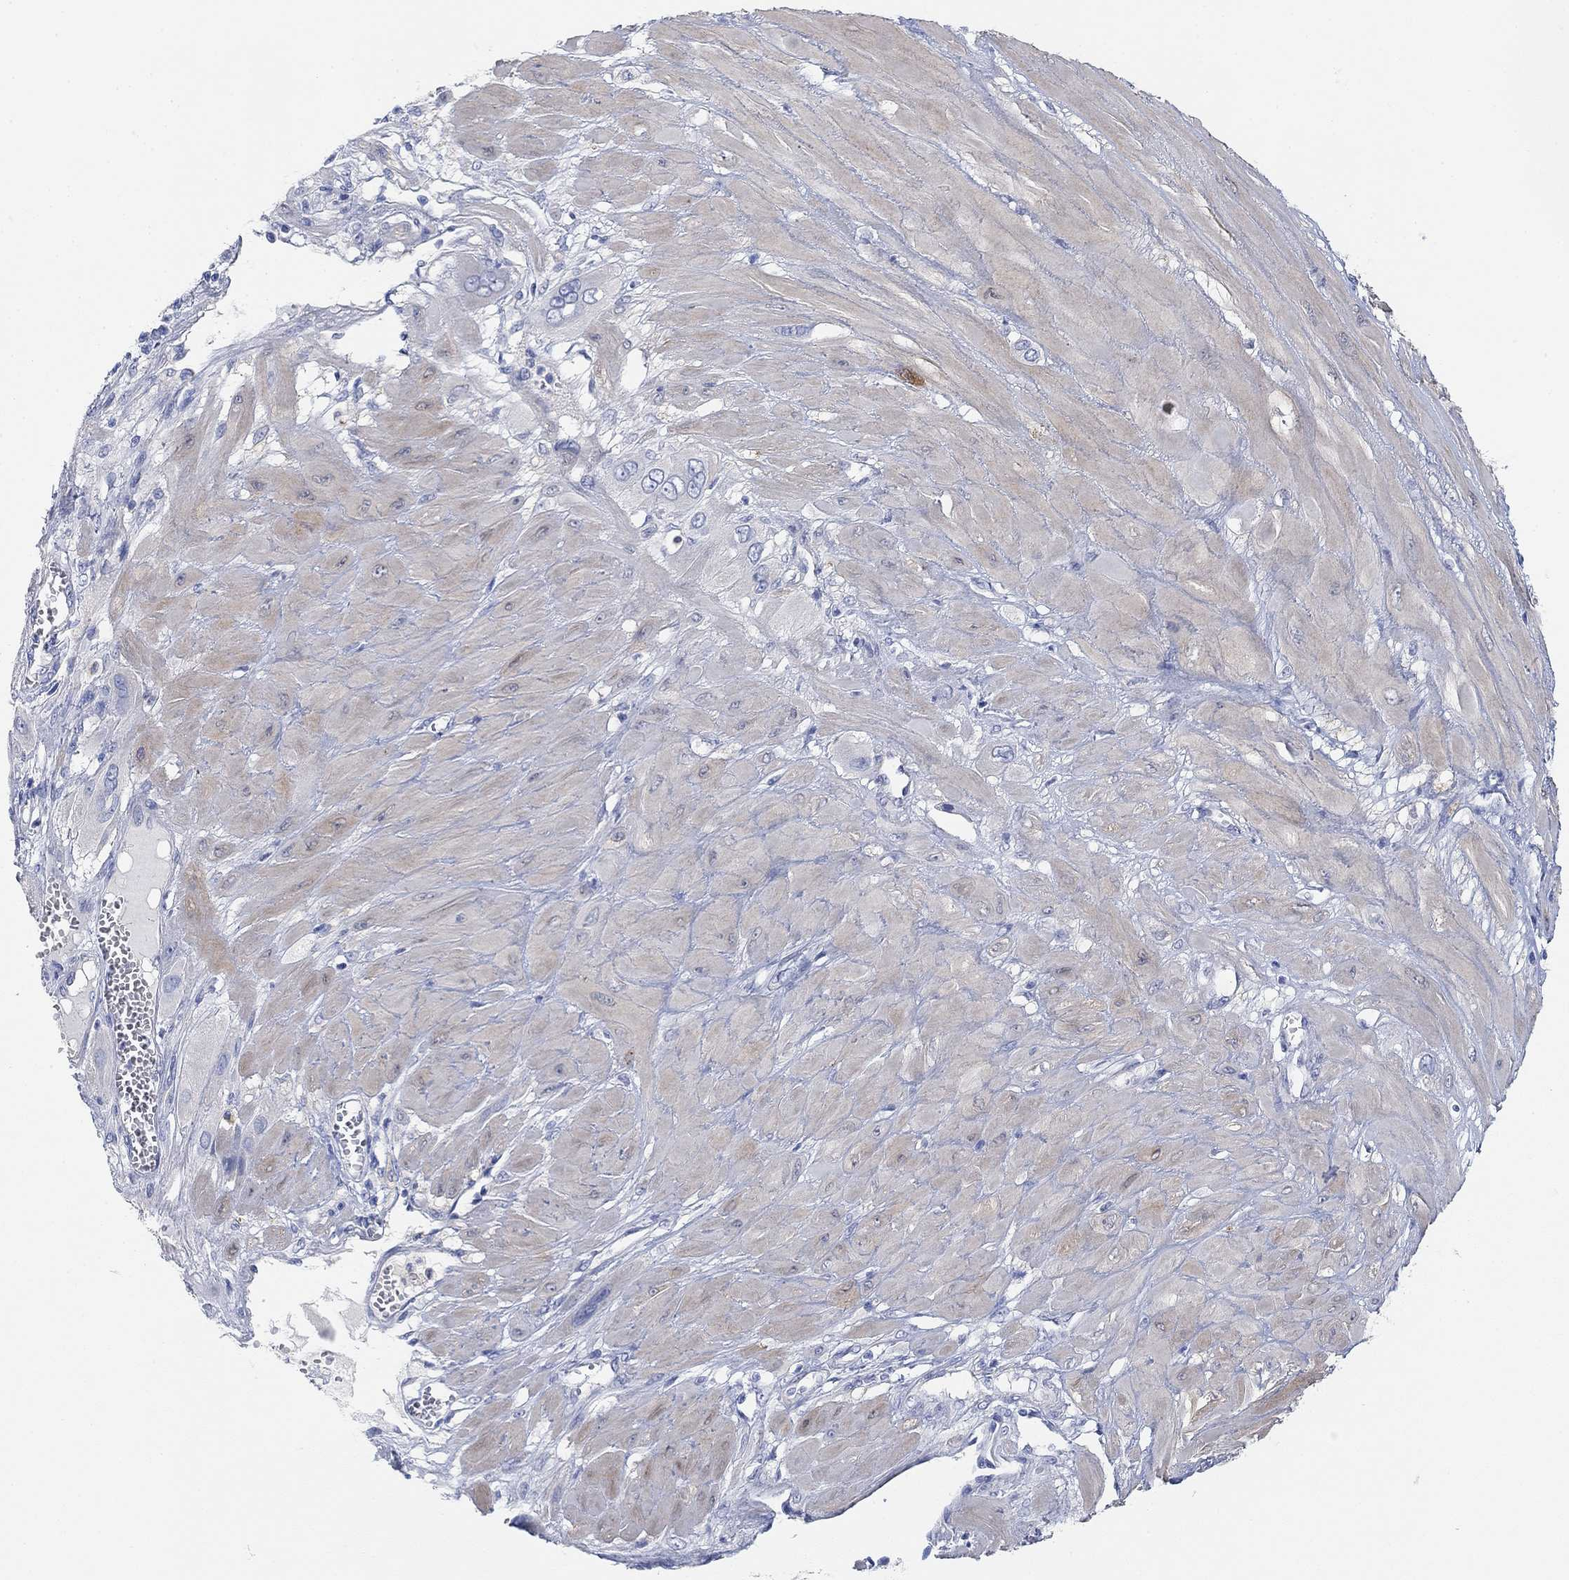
{"staining": {"intensity": "negative", "quantity": "none", "location": "none"}, "tissue": "cervical cancer", "cell_type": "Tumor cells", "image_type": "cancer", "snomed": [{"axis": "morphology", "description": "Squamous cell carcinoma, NOS"}, {"axis": "topography", "description": "Cervix"}], "caption": "An IHC histopathology image of cervical squamous cell carcinoma is shown. There is no staining in tumor cells of cervical squamous cell carcinoma.", "gene": "VAT1L", "patient": {"sex": "female", "age": 34}}